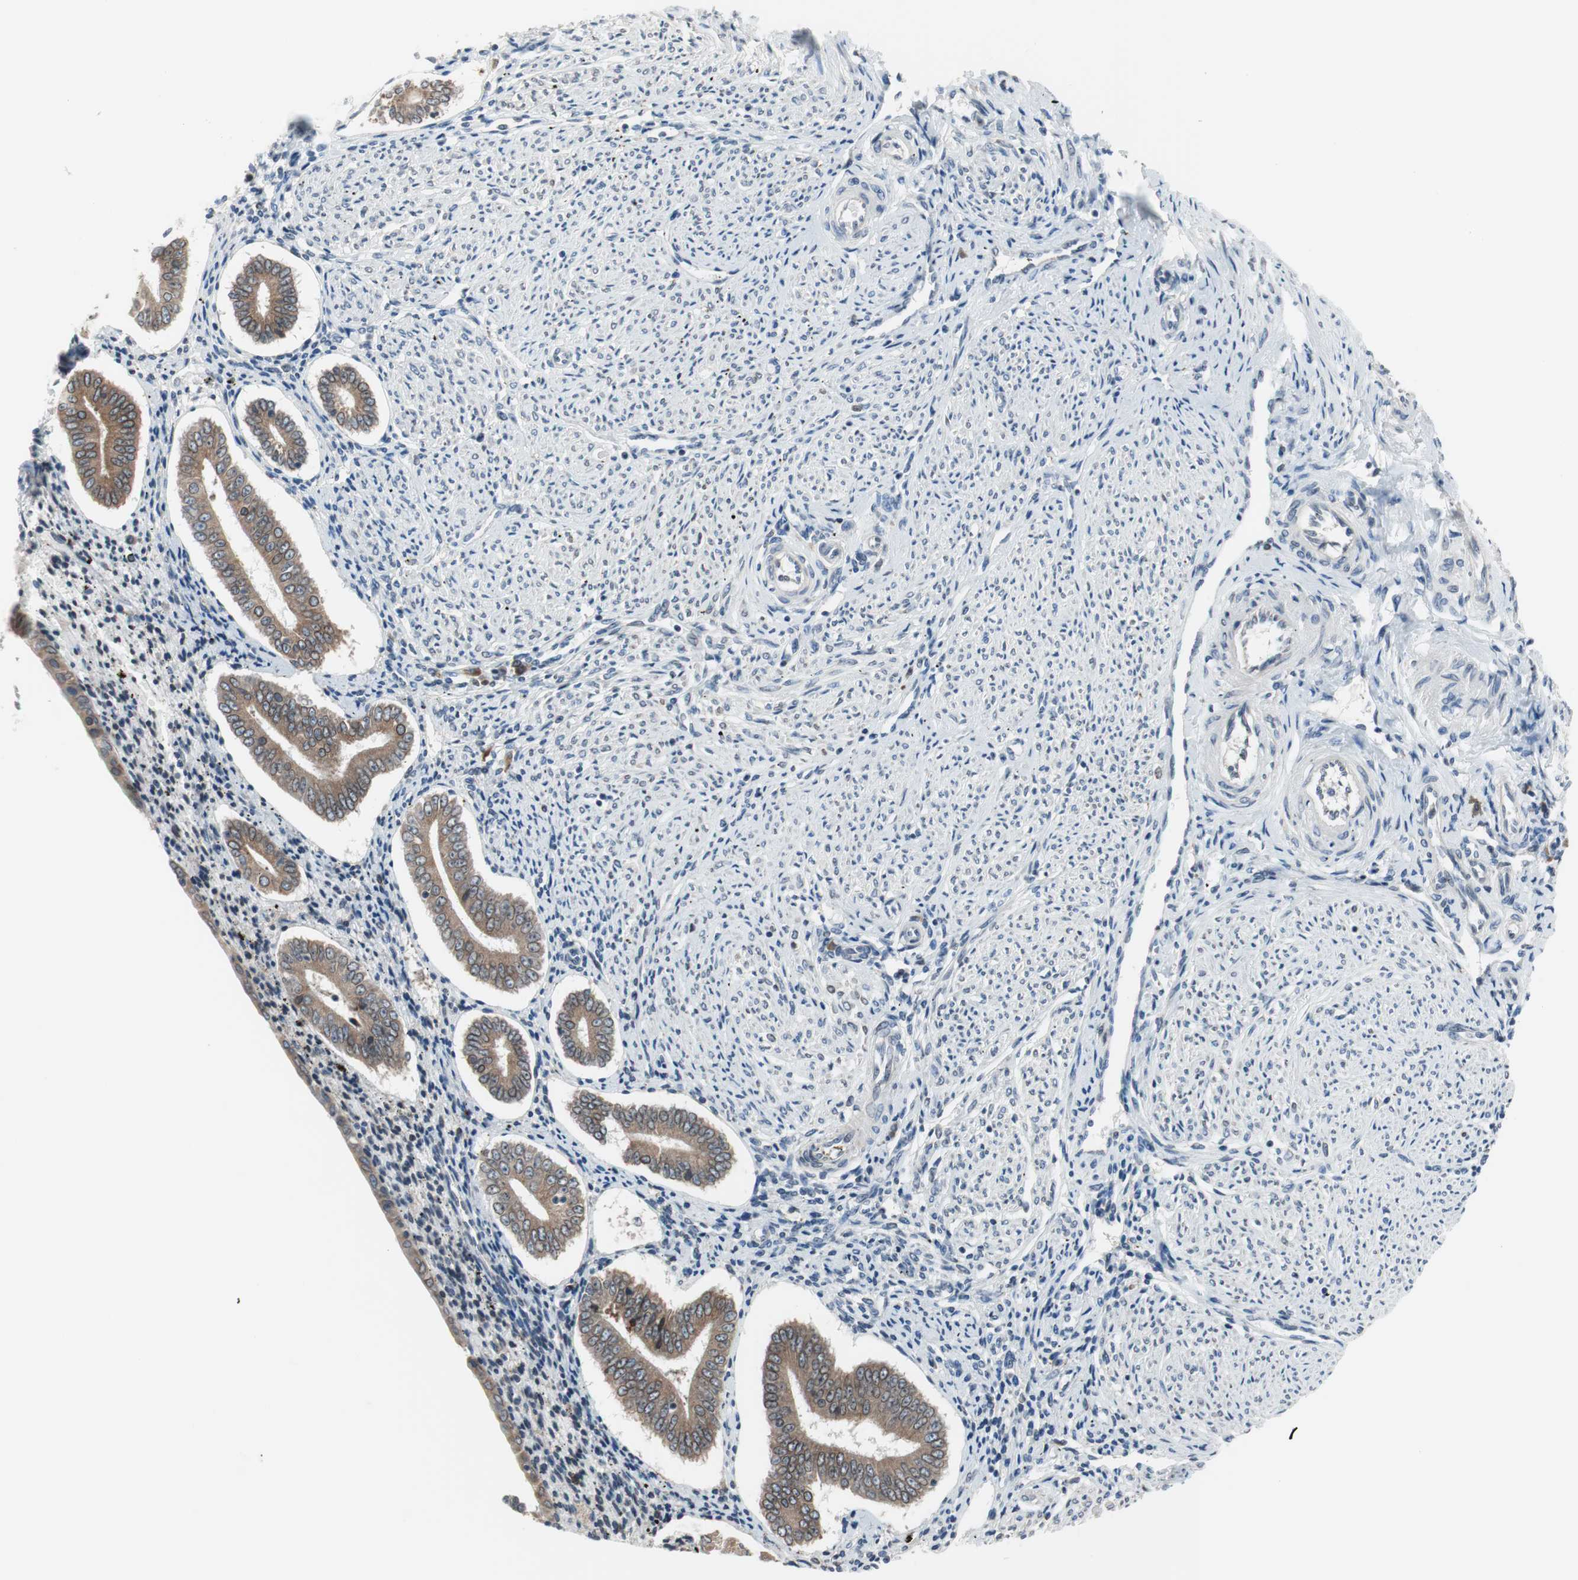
{"staining": {"intensity": "negative", "quantity": "none", "location": "none"}, "tissue": "endometrium", "cell_type": "Cells in endometrial stroma", "image_type": "normal", "snomed": [{"axis": "morphology", "description": "Normal tissue, NOS"}, {"axis": "topography", "description": "Endometrium"}], "caption": "Image shows no protein staining in cells in endometrial stroma of benign endometrium. (DAB IHC, high magnification).", "gene": "TMED7", "patient": {"sex": "female", "age": 42}}